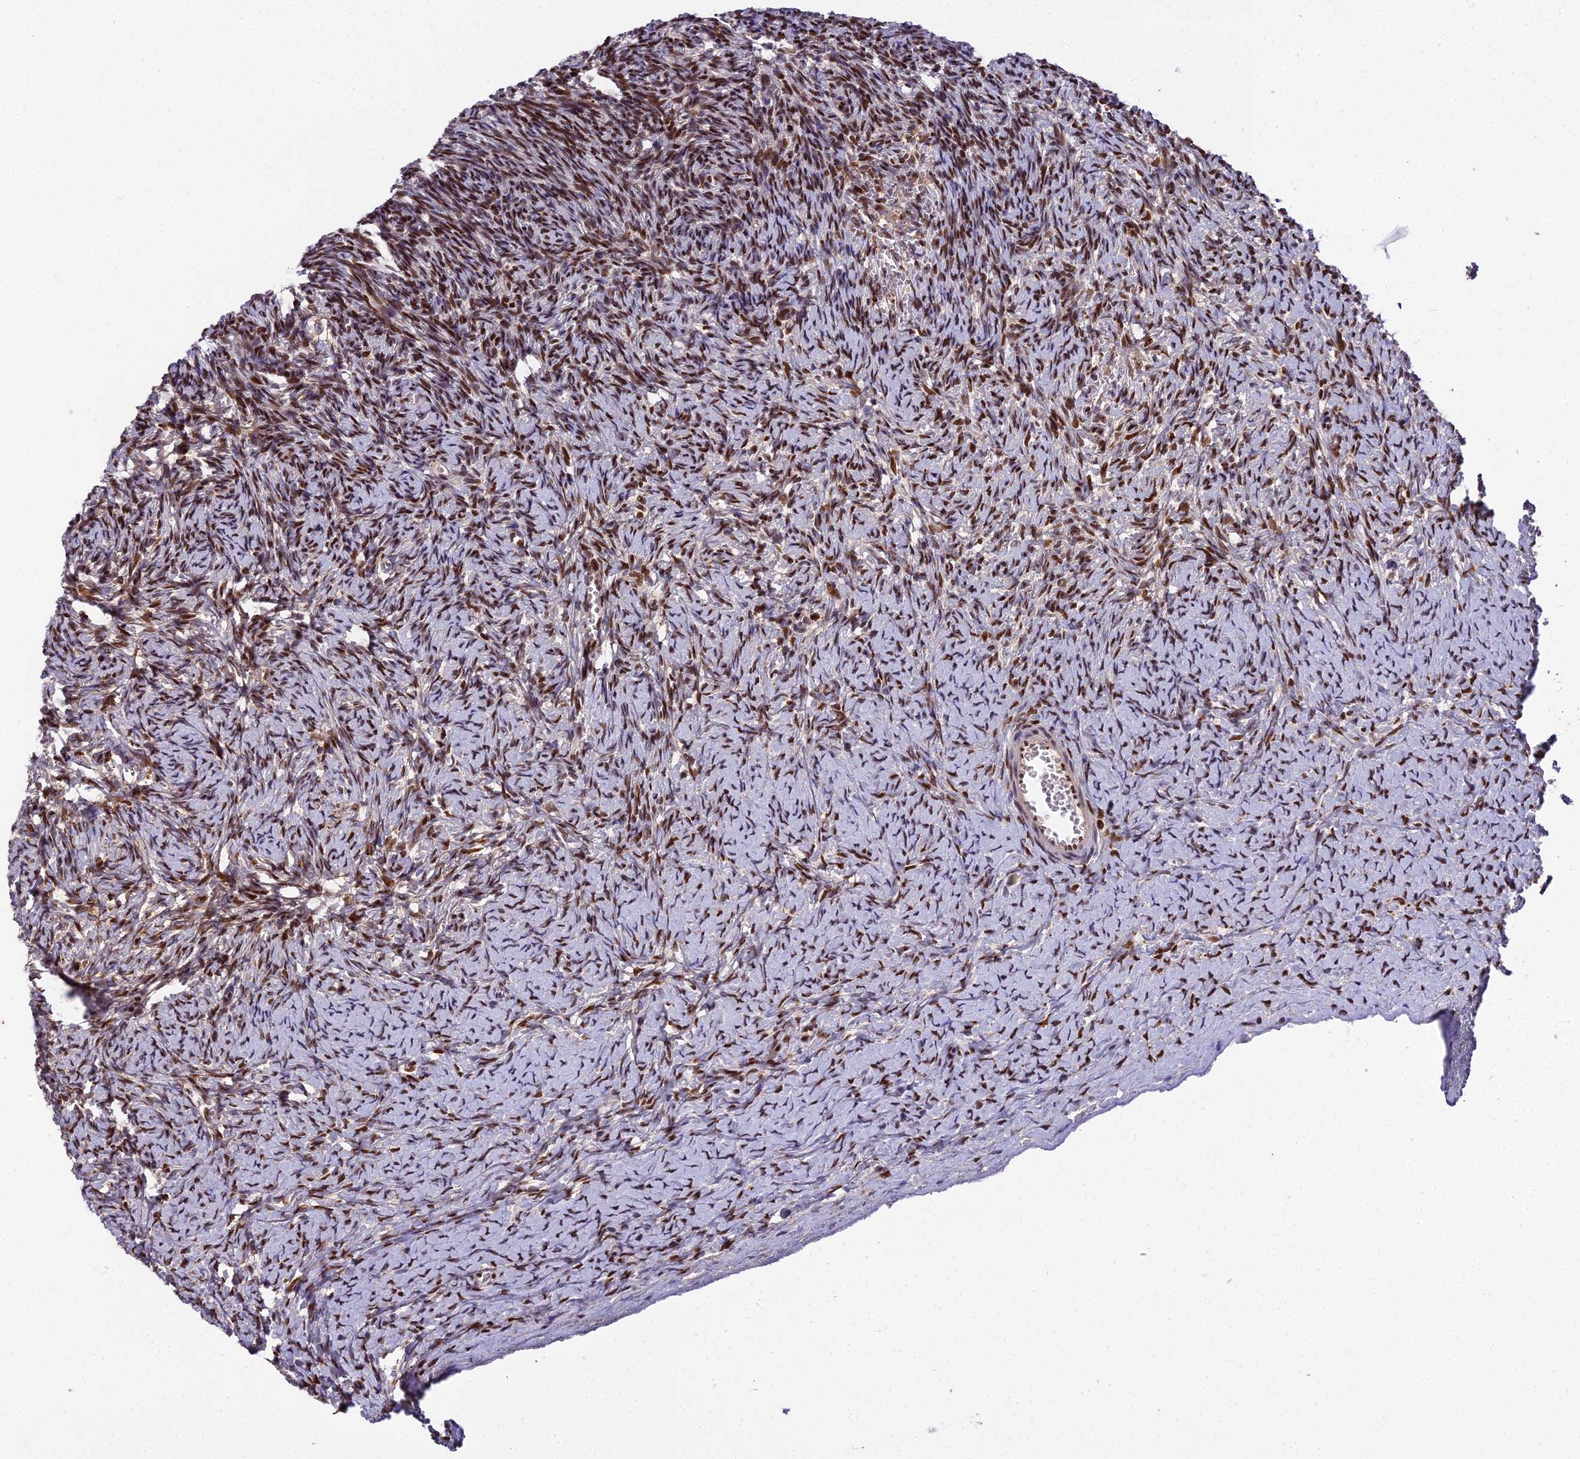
{"staining": {"intensity": "moderate", "quantity": ">75%", "location": "nuclear"}, "tissue": "ovary", "cell_type": "Ovarian stroma cells", "image_type": "normal", "snomed": [{"axis": "morphology", "description": "Normal tissue, NOS"}, {"axis": "topography", "description": "Ovary"}], "caption": "Immunohistochemistry (IHC) micrograph of benign human ovary stained for a protein (brown), which shows medium levels of moderate nuclear expression in about >75% of ovarian stroma cells.", "gene": "ZNF707", "patient": {"sex": "female", "age": 39}}